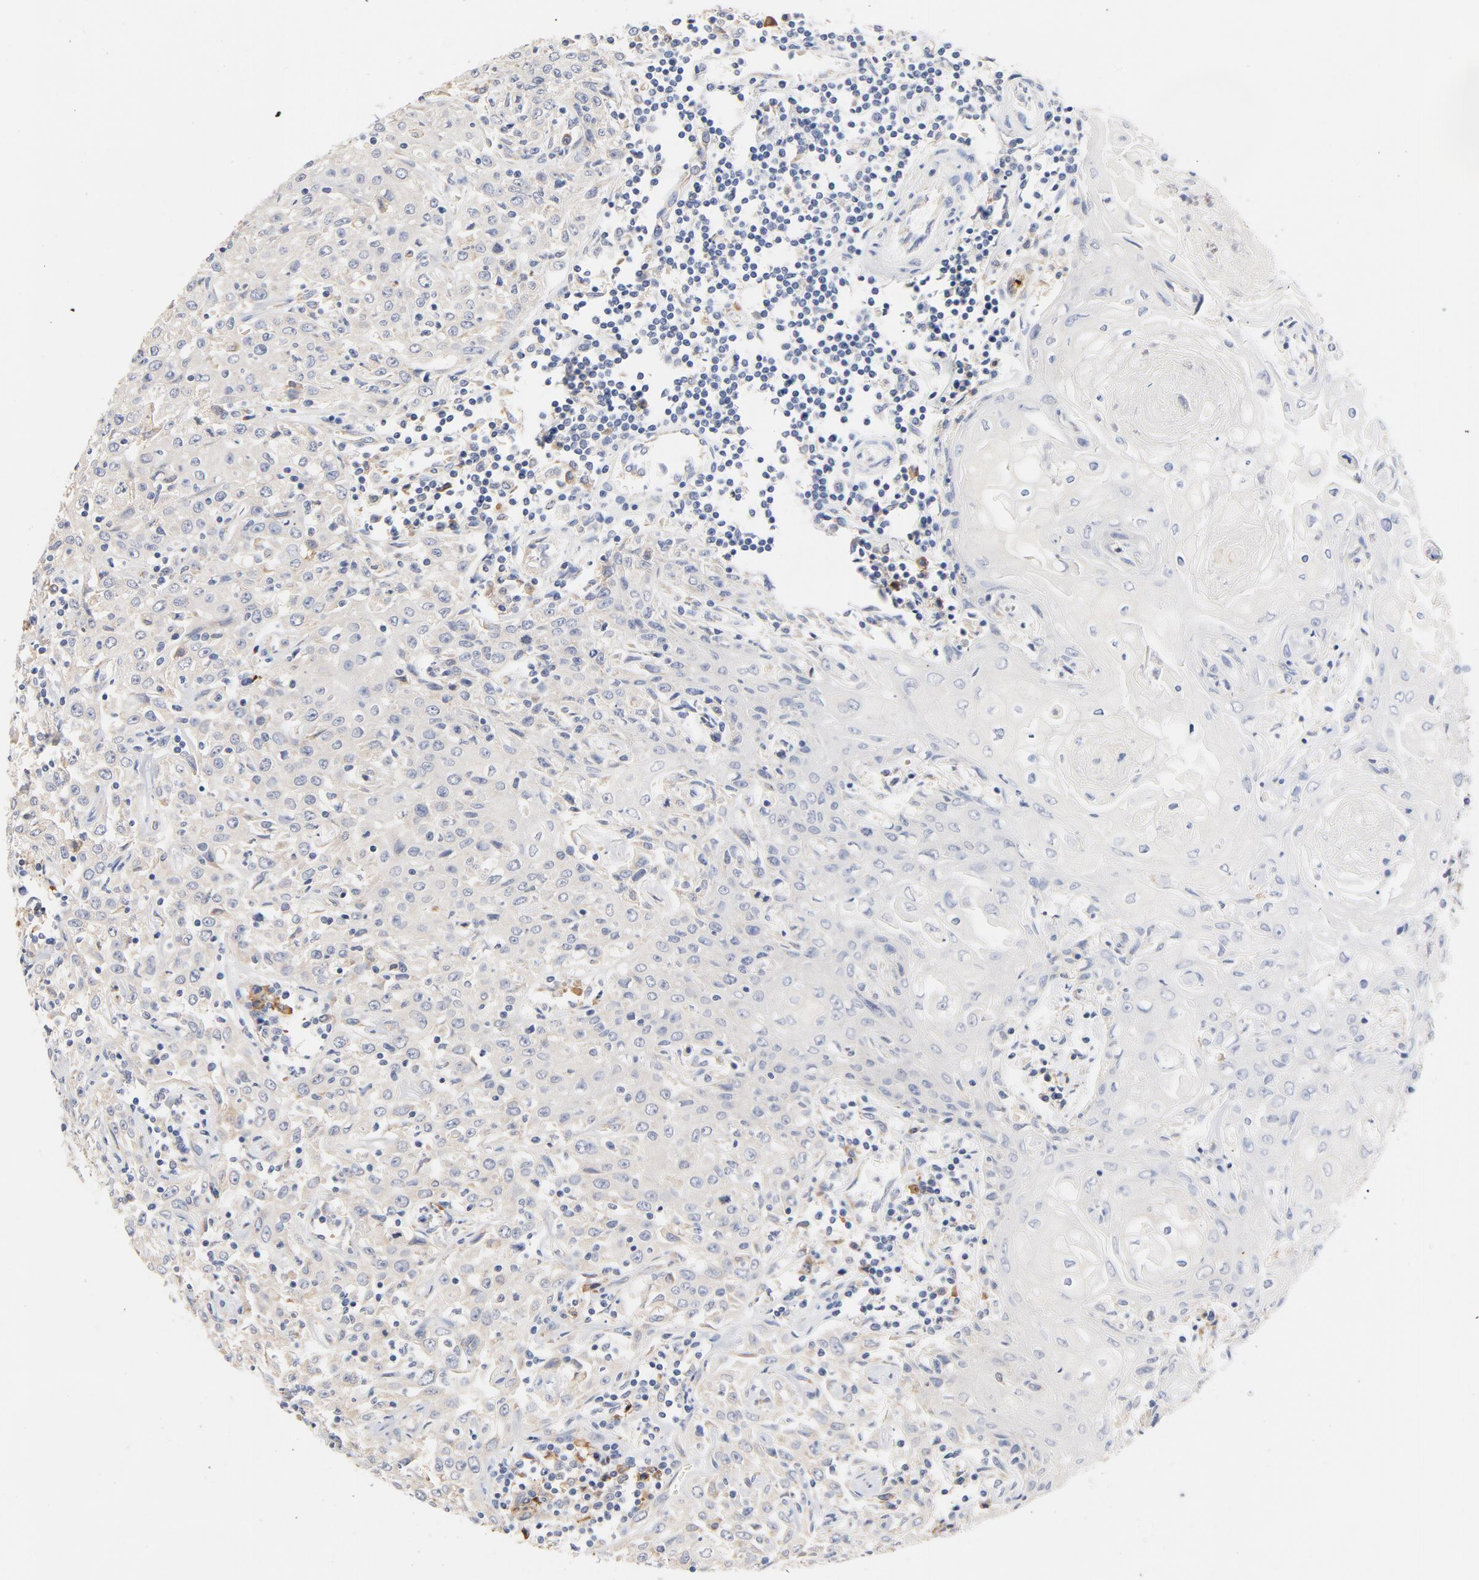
{"staining": {"intensity": "weak", "quantity": "25%-75%", "location": "cytoplasmic/membranous"}, "tissue": "head and neck cancer", "cell_type": "Tumor cells", "image_type": "cancer", "snomed": [{"axis": "morphology", "description": "Squamous cell carcinoma, NOS"}, {"axis": "topography", "description": "Oral tissue"}, {"axis": "topography", "description": "Head-Neck"}], "caption": "DAB (3,3'-diaminobenzidine) immunohistochemical staining of head and neck cancer (squamous cell carcinoma) exhibits weak cytoplasmic/membranous protein positivity in about 25%-75% of tumor cells. The staining was performed using DAB to visualize the protein expression in brown, while the nuclei were stained in blue with hematoxylin (Magnification: 20x).", "gene": "TLR4", "patient": {"sex": "female", "age": 76}}